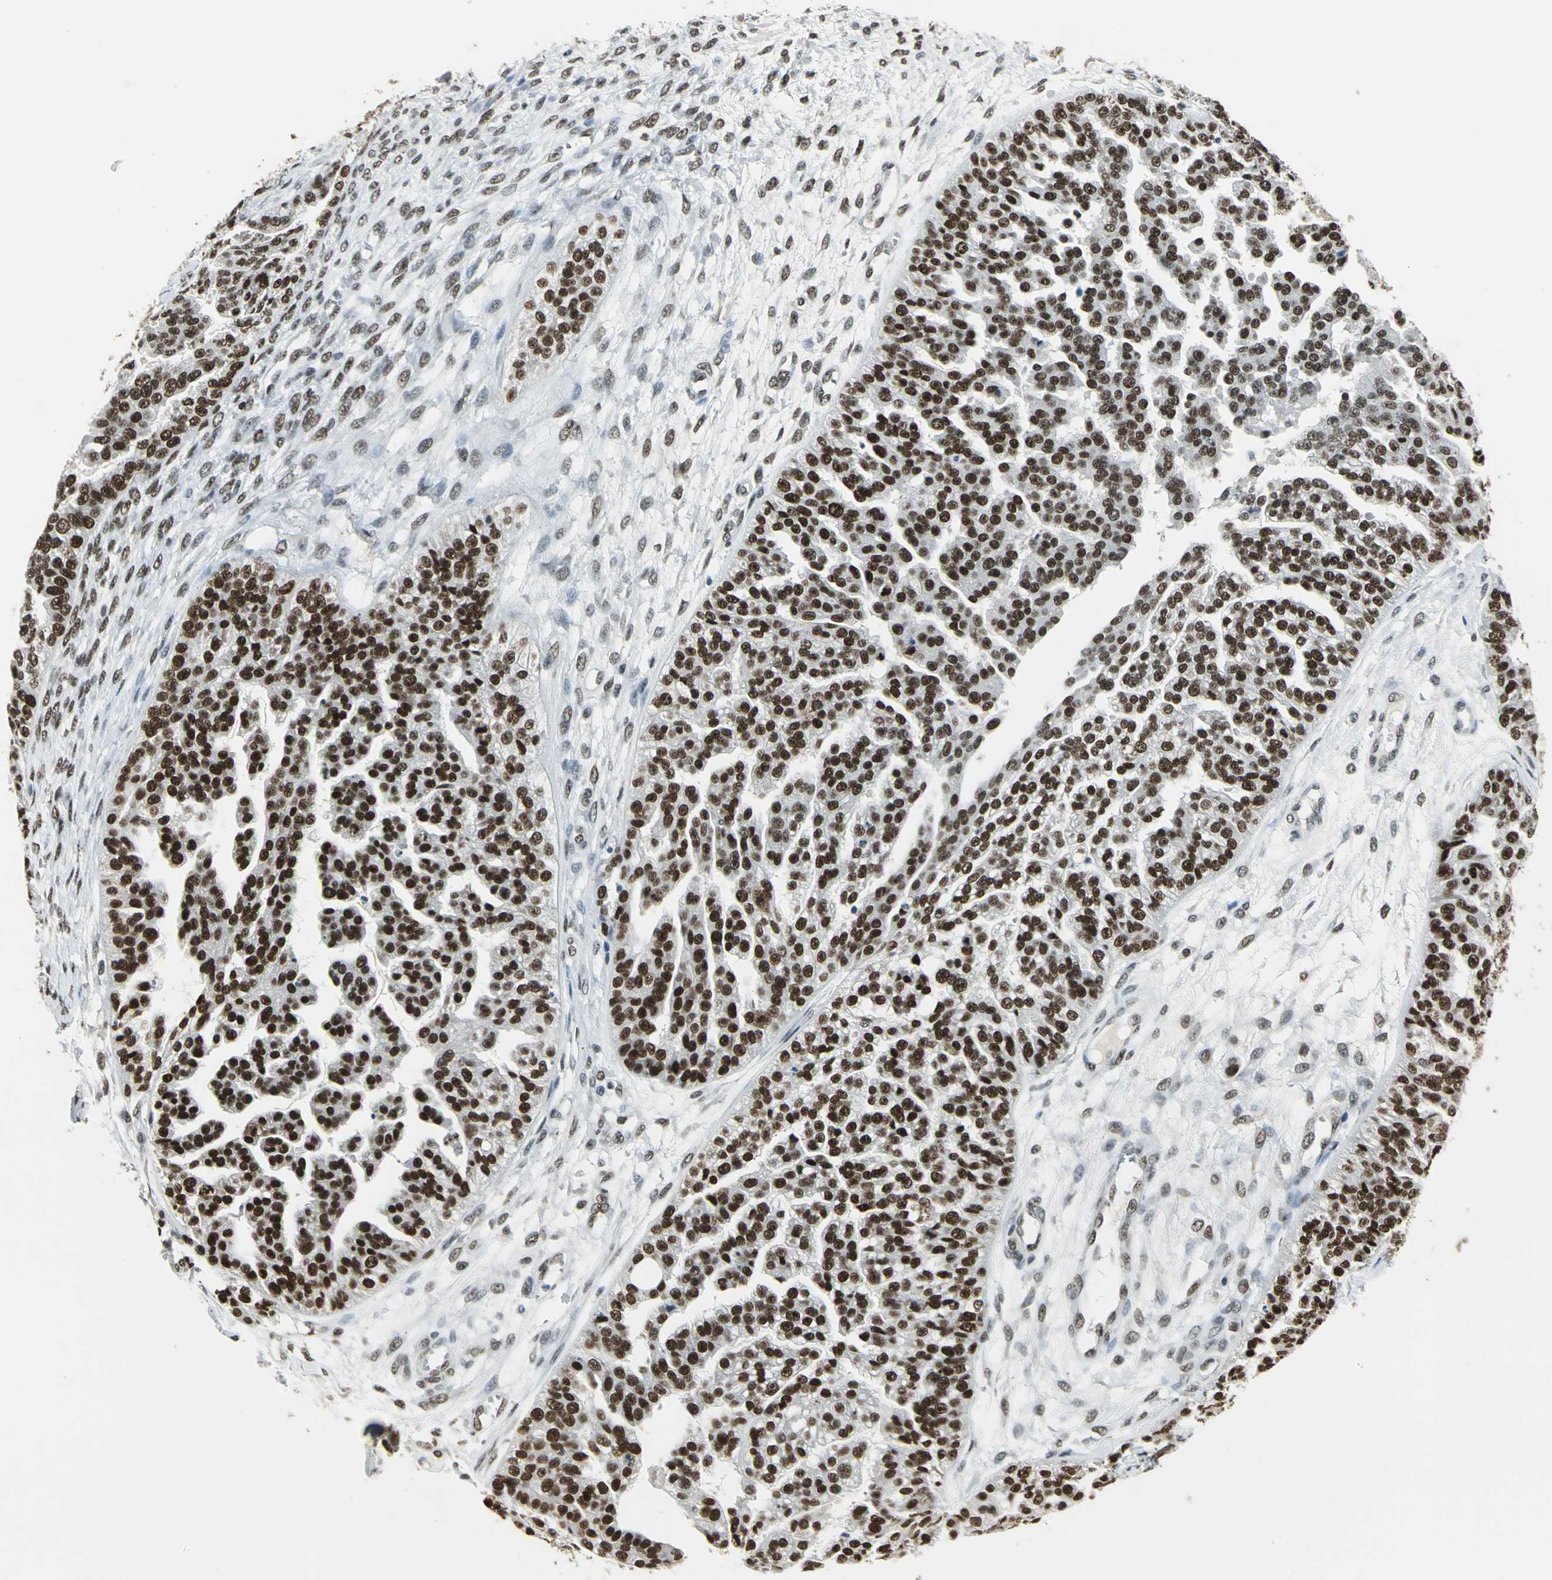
{"staining": {"intensity": "strong", "quantity": ">75%", "location": "nuclear"}, "tissue": "ovarian cancer", "cell_type": "Tumor cells", "image_type": "cancer", "snomed": [{"axis": "morphology", "description": "Carcinoma, NOS"}, {"axis": "topography", "description": "Soft tissue"}, {"axis": "topography", "description": "Ovary"}], "caption": "IHC micrograph of ovarian carcinoma stained for a protein (brown), which reveals high levels of strong nuclear positivity in approximately >75% of tumor cells.", "gene": "ADNP", "patient": {"sex": "female", "age": 54}}